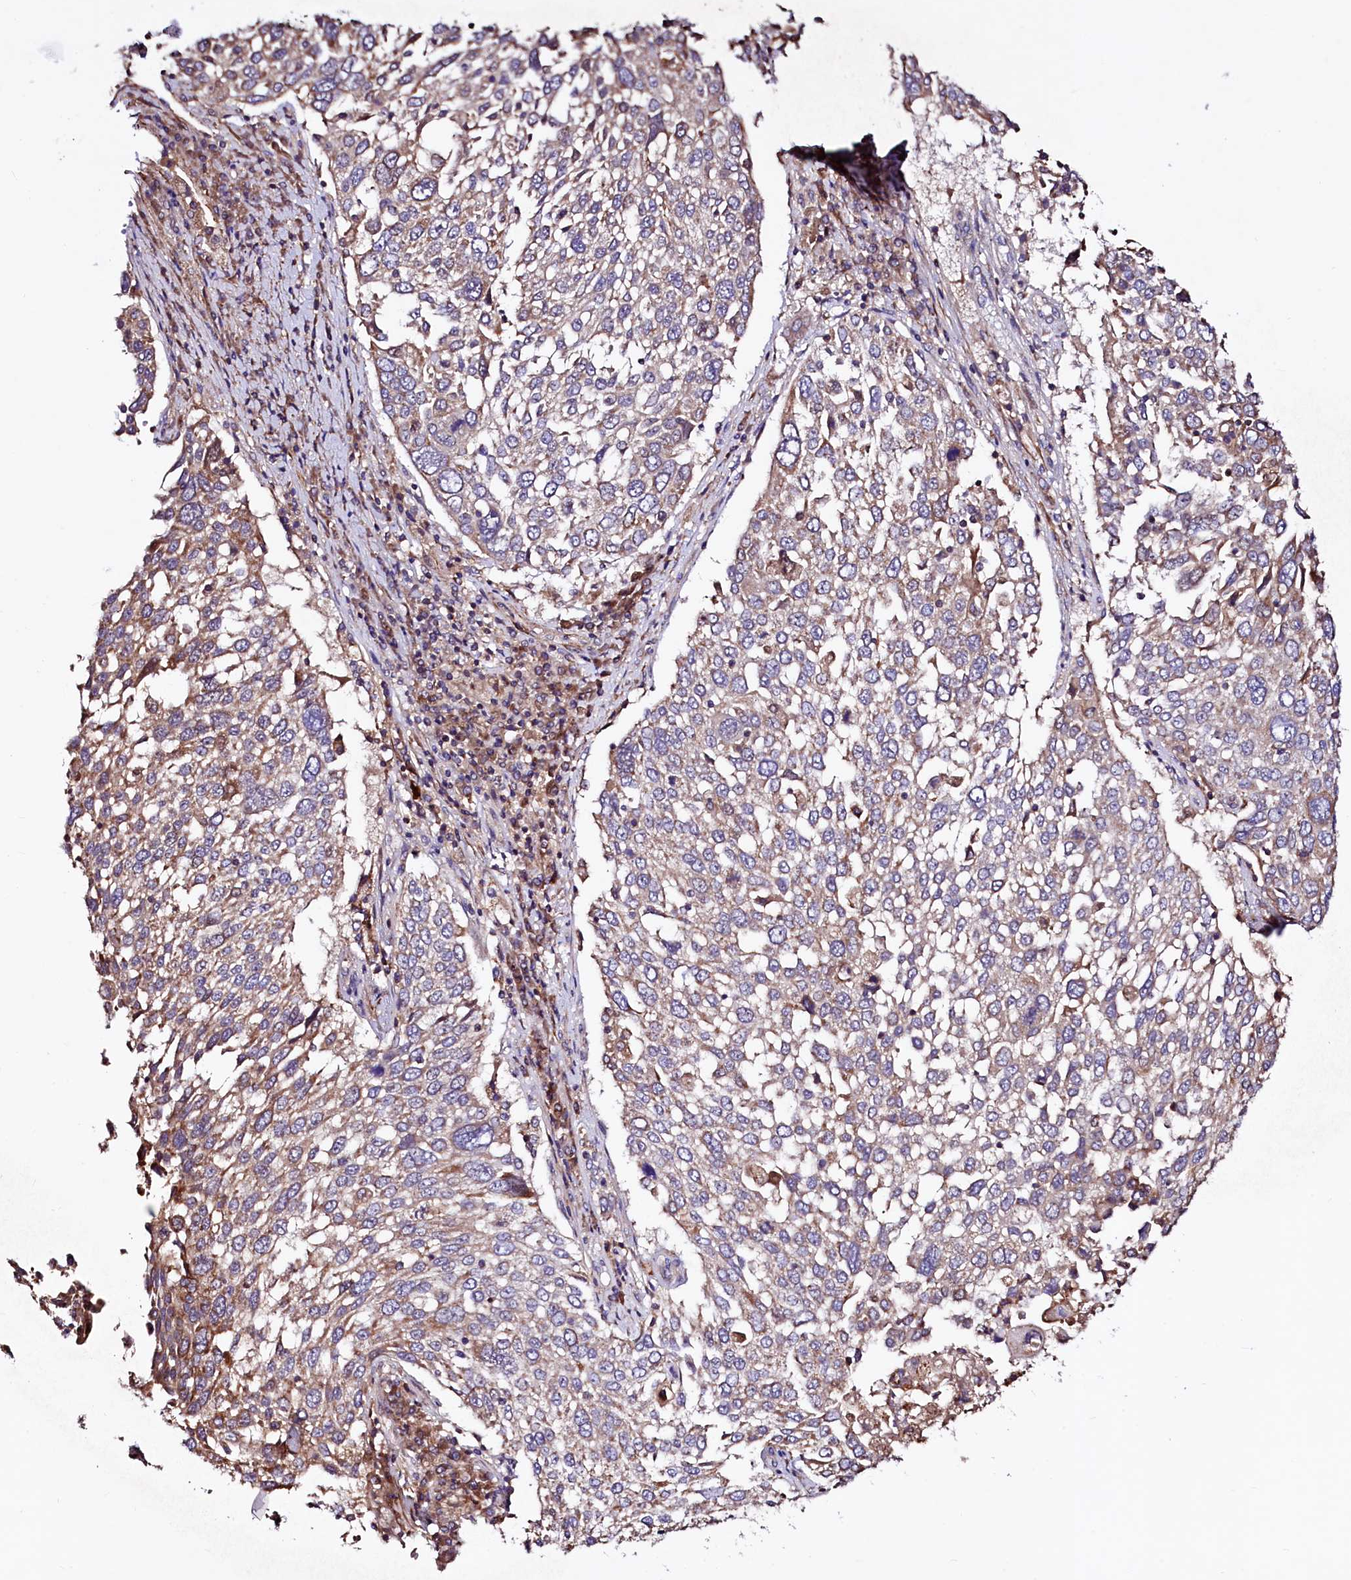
{"staining": {"intensity": "moderate", "quantity": "<25%", "location": "cytoplasmic/membranous"}, "tissue": "lung cancer", "cell_type": "Tumor cells", "image_type": "cancer", "snomed": [{"axis": "morphology", "description": "Squamous cell carcinoma, NOS"}, {"axis": "topography", "description": "Lung"}], "caption": "Human lung squamous cell carcinoma stained with a brown dye demonstrates moderate cytoplasmic/membranous positive positivity in approximately <25% of tumor cells.", "gene": "CIAO3", "patient": {"sex": "male", "age": 65}}